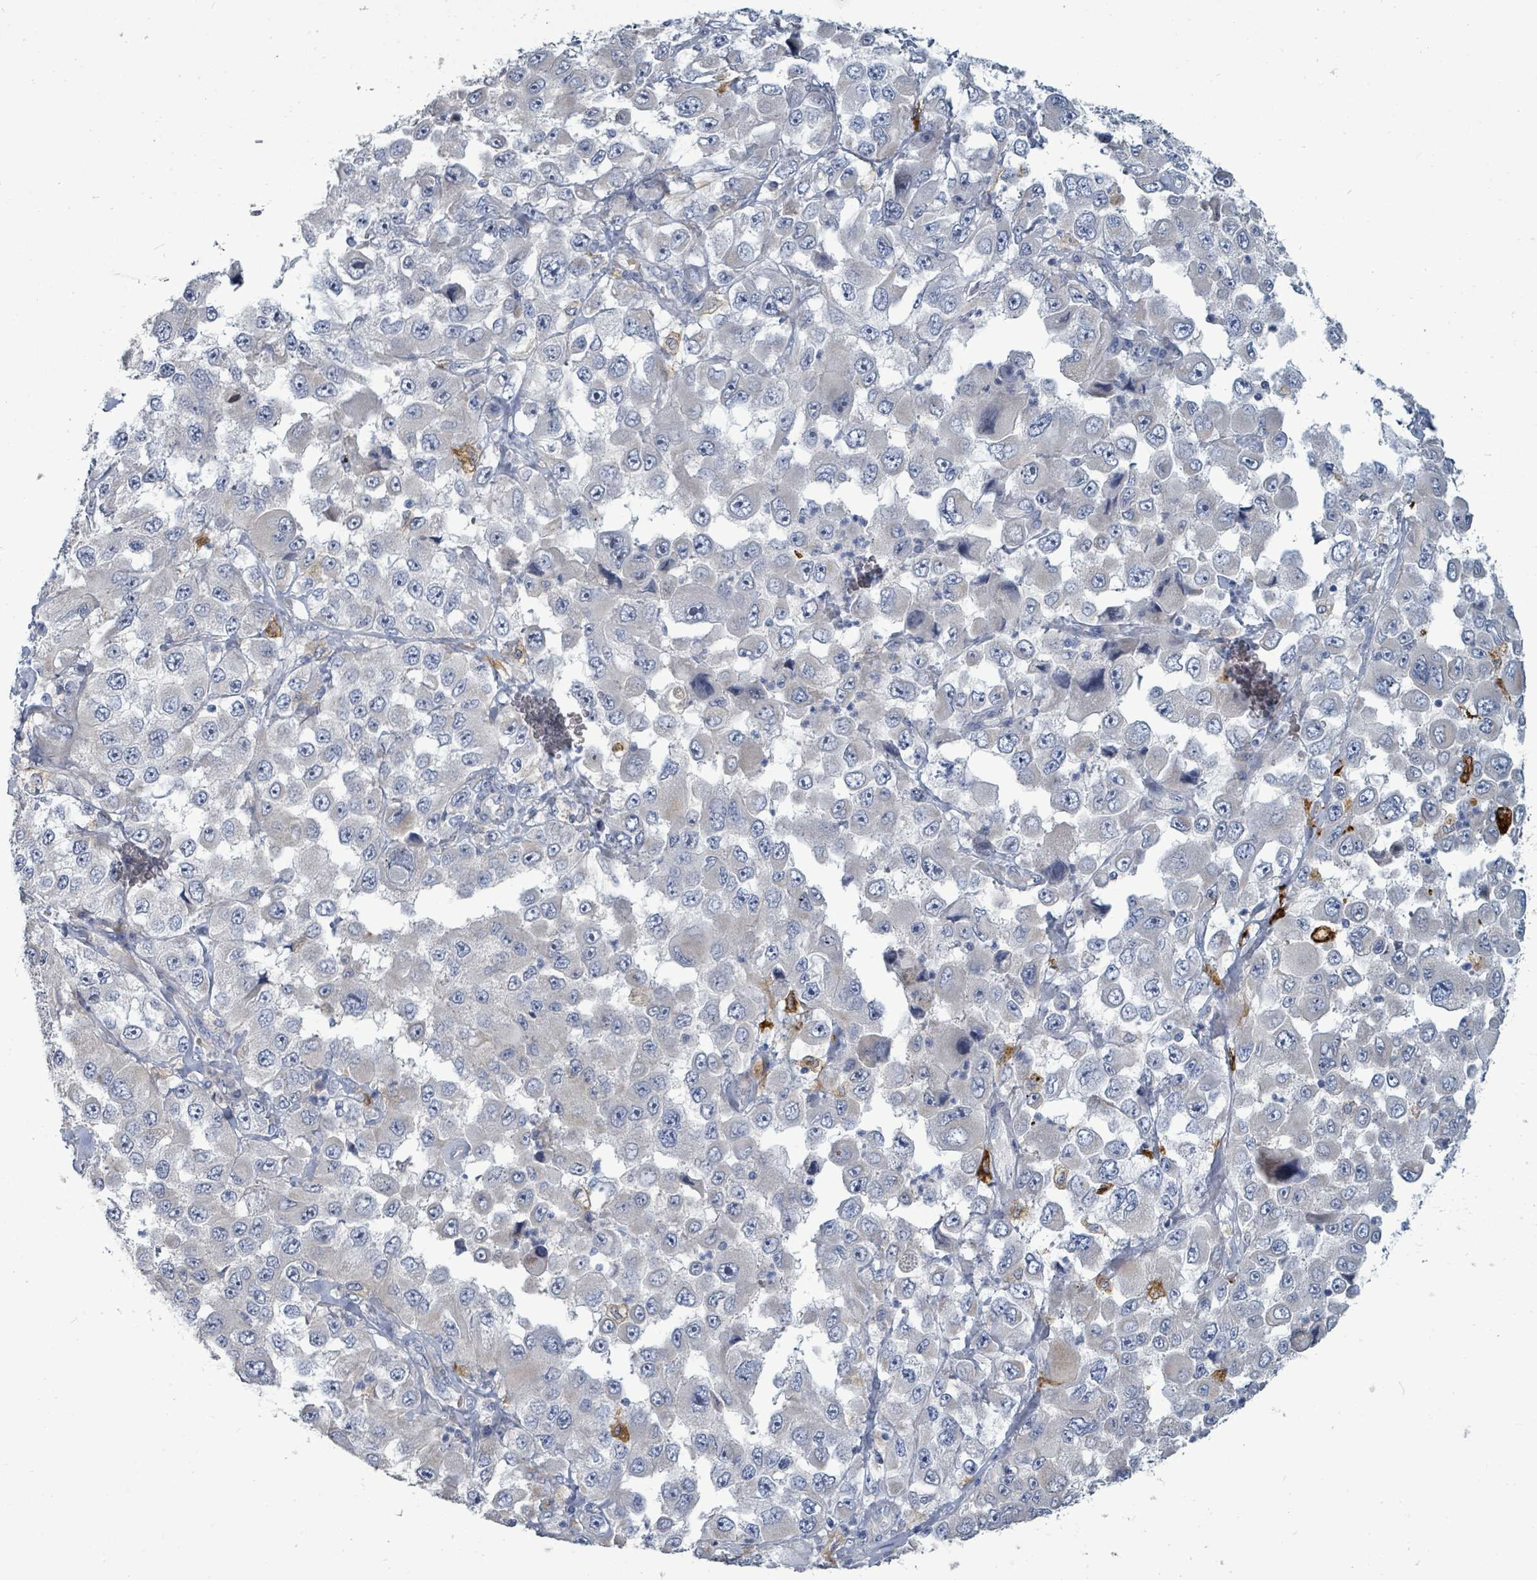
{"staining": {"intensity": "negative", "quantity": "none", "location": "none"}, "tissue": "melanoma", "cell_type": "Tumor cells", "image_type": "cancer", "snomed": [{"axis": "morphology", "description": "Malignant melanoma, Metastatic site"}, {"axis": "topography", "description": "Lymph node"}], "caption": "This is a image of immunohistochemistry staining of melanoma, which shows no staining in tumor cells. (DAB immunohistochemistry (IHC) visualized using brightfield microscopy, high magnification).", "gene": "TRDMT1", "patient": {"sex": "male", "age": 62}}